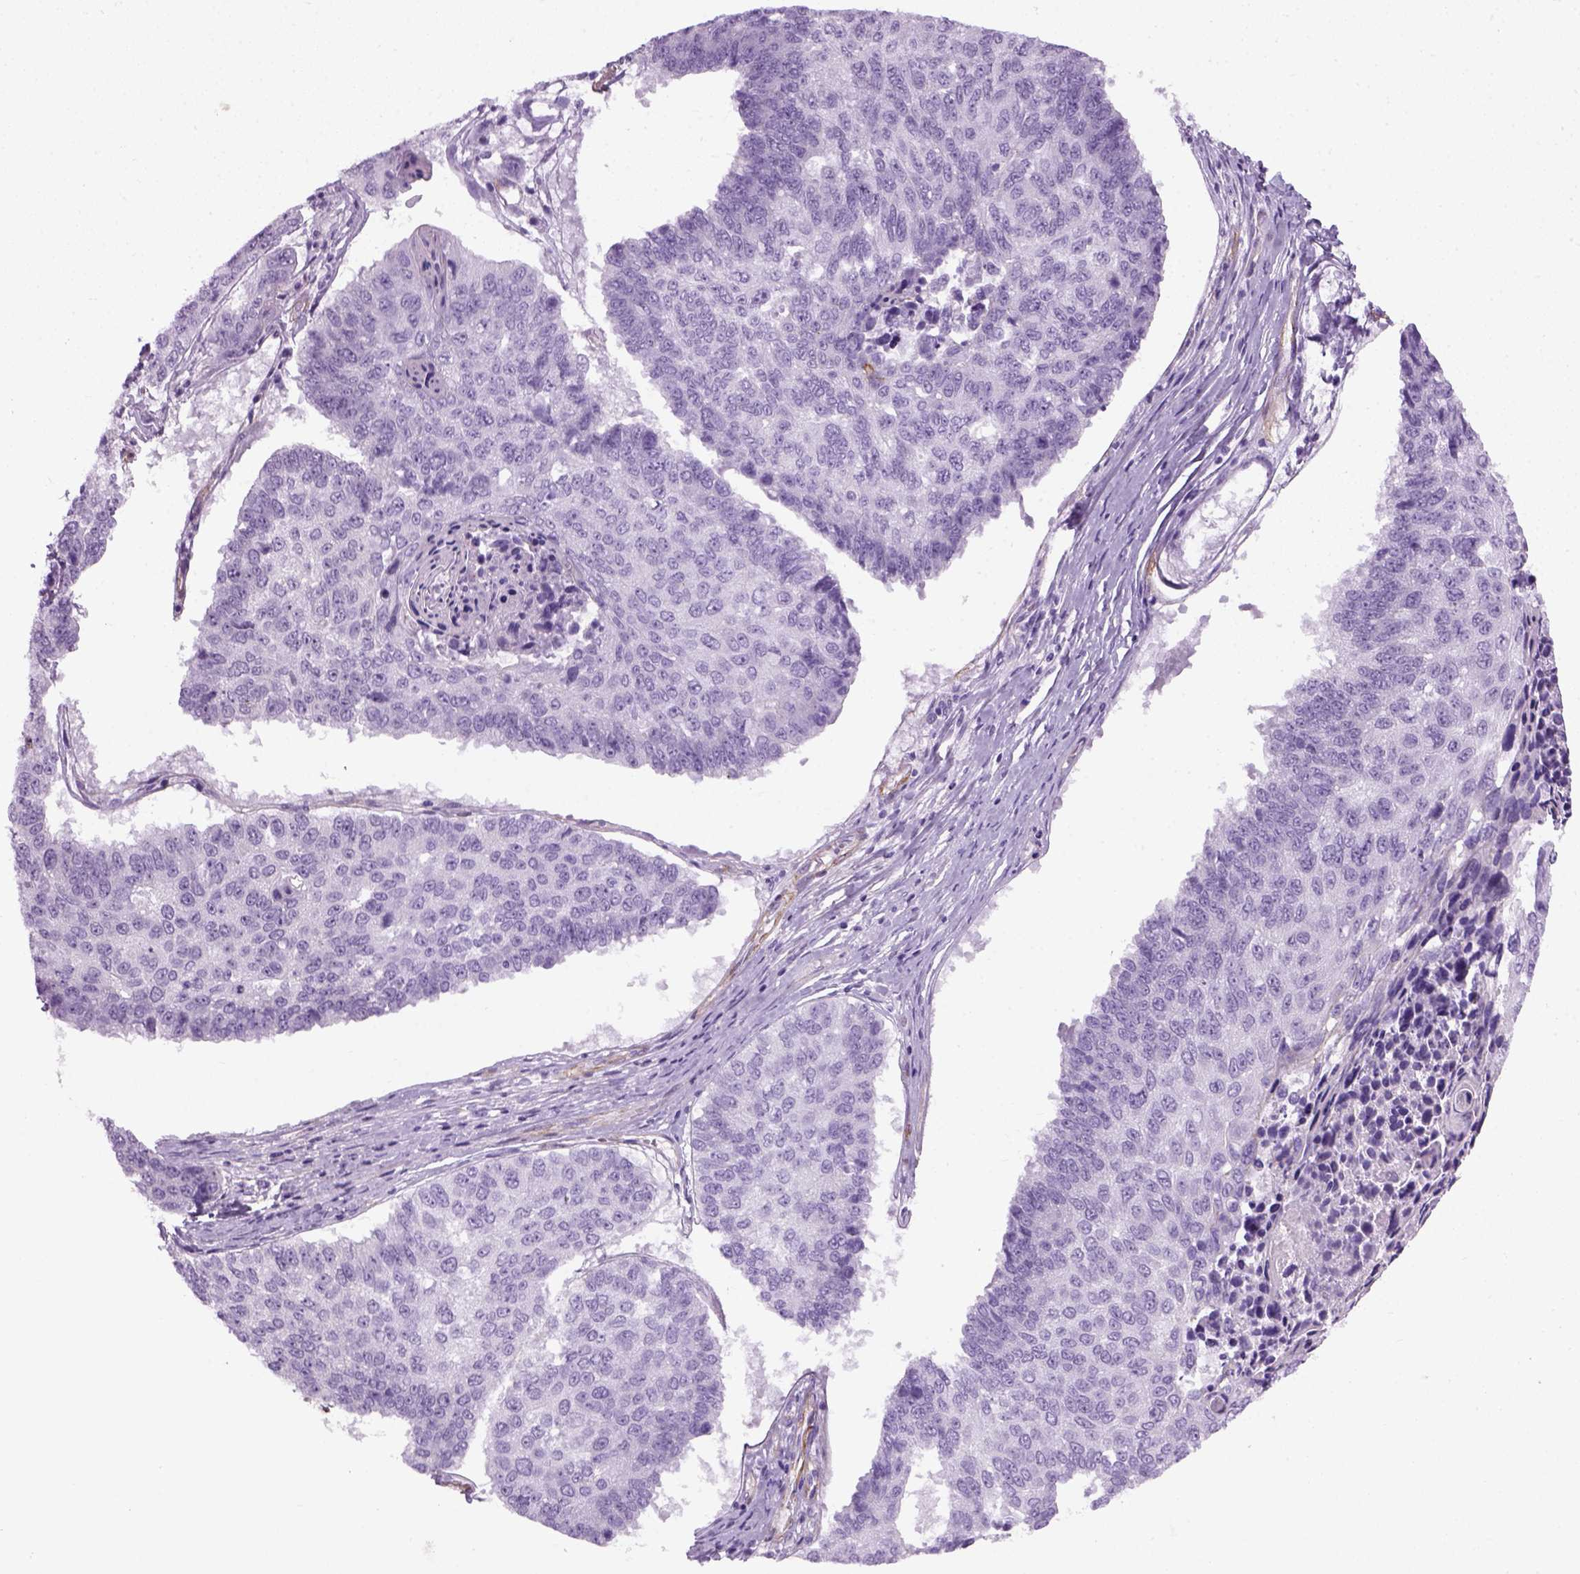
{"staining": {"intensity": "negative", "quantity": "none", "location": "none"}, "tissue": "lung cancer", "cell_type": "Tumor cells", "image_type": "cancer", "snomed": [{"axis": "morphology", "description": "Squamous cell carcinoma, NOS"}, {"axis": "topography", "description": "Lung"}], "caption": "Tumor cells are negative for brown protein staining in lung cancer.", "gene": "FAM161A", "patient": {"sex": "male", "age": 73}}